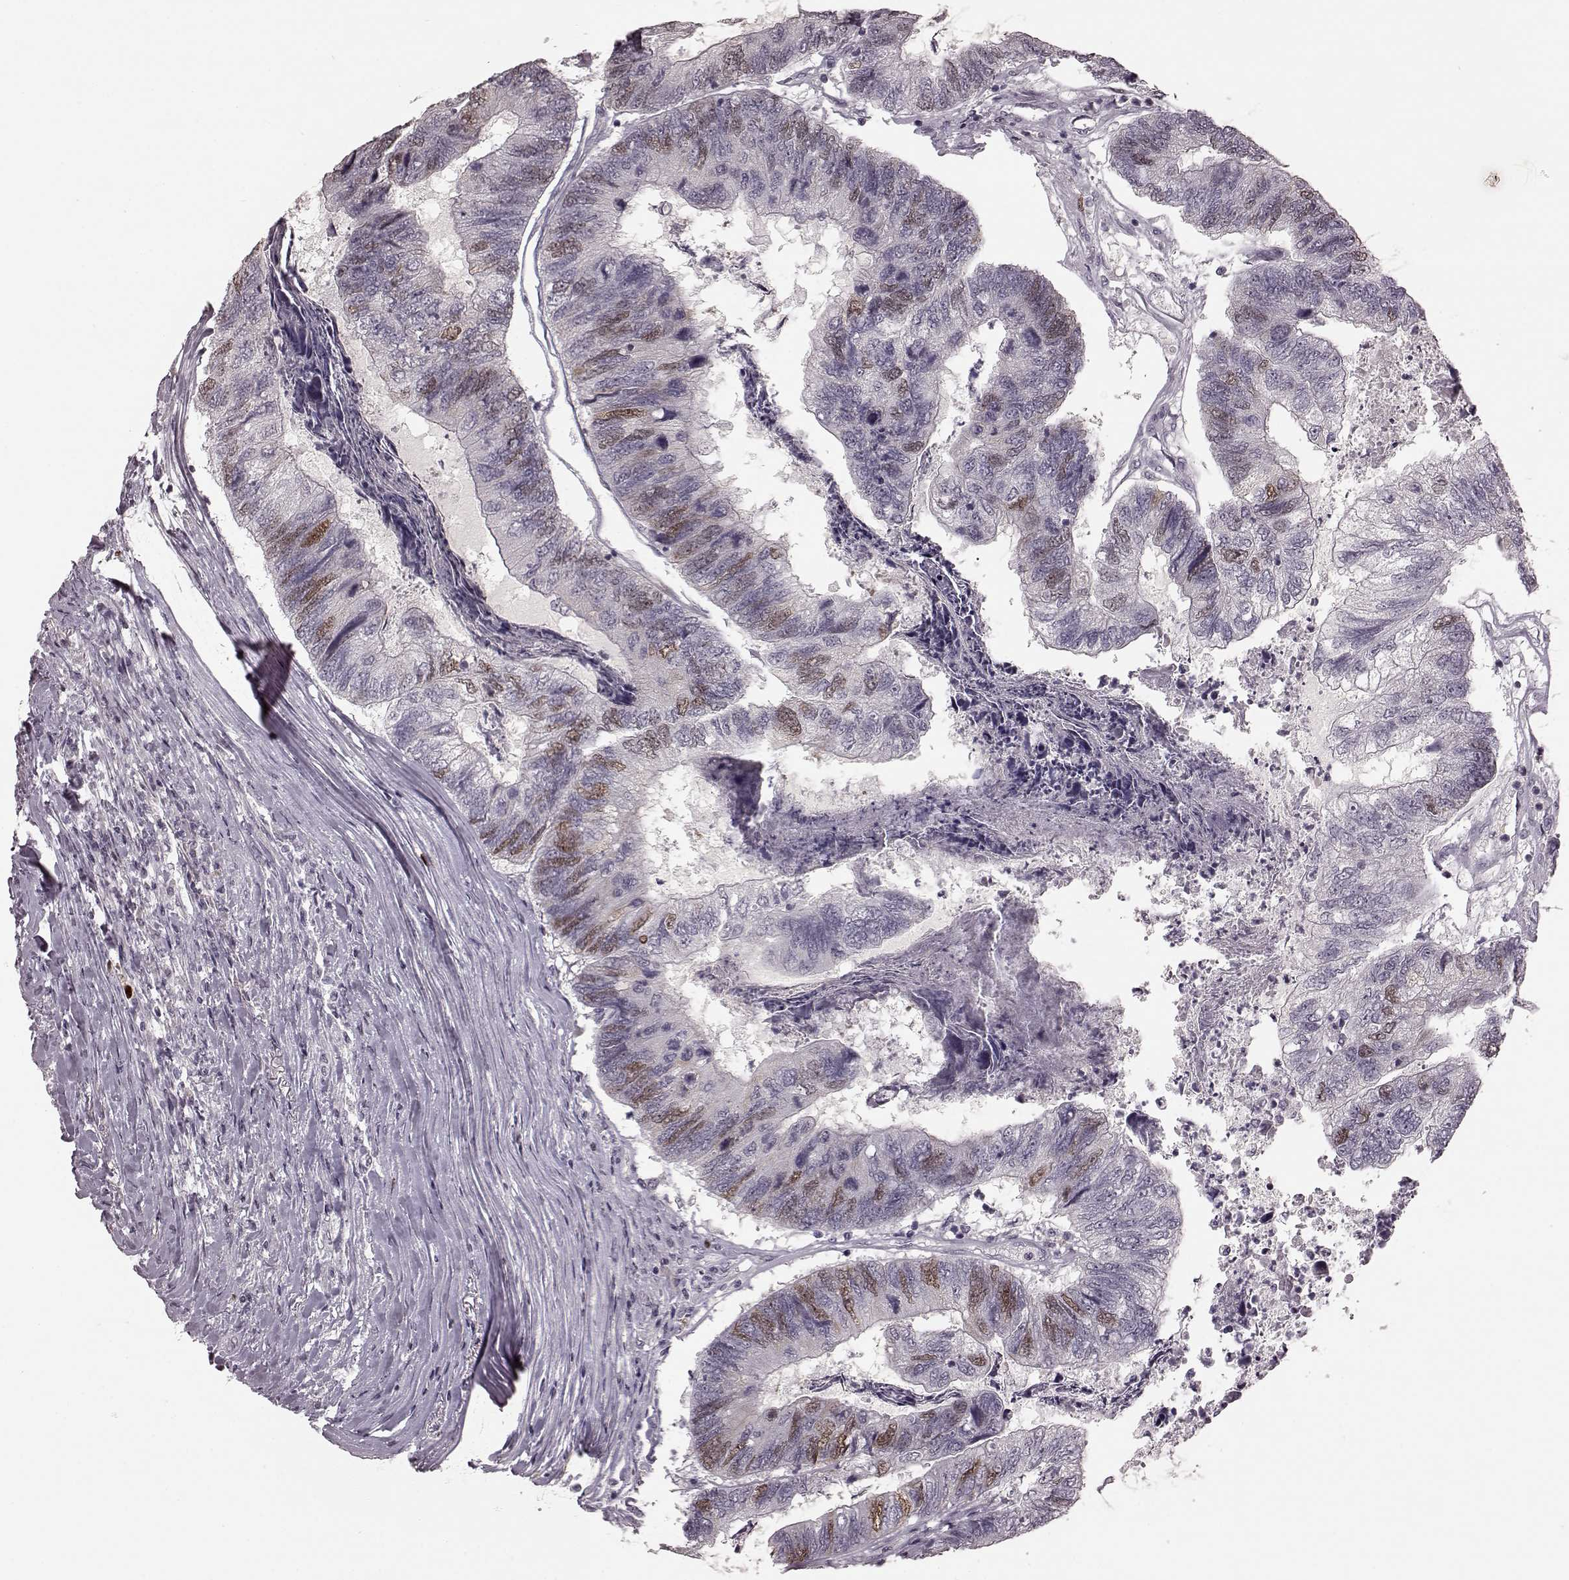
{"staining": {"intensity": "moderate", "quantity": "<25%", "location": "nuclear"}, "tissue": "colorectal cancer", "cell_type": "Tumor cells", "image_type": "cancer", "snomed": [{"axis": "morphology", "description": "Adenocarcinoma, NOS"}, {"axis": "topography", "description": "Colon"}], "caption": "Immunohistochemistry (IHC) of colorectal cancer shows low levels of moderate nuclear expression in approximately <25% of tumor cells.", "gene": "CCNA2", "patient": {"sex": "female", "age": 67}}